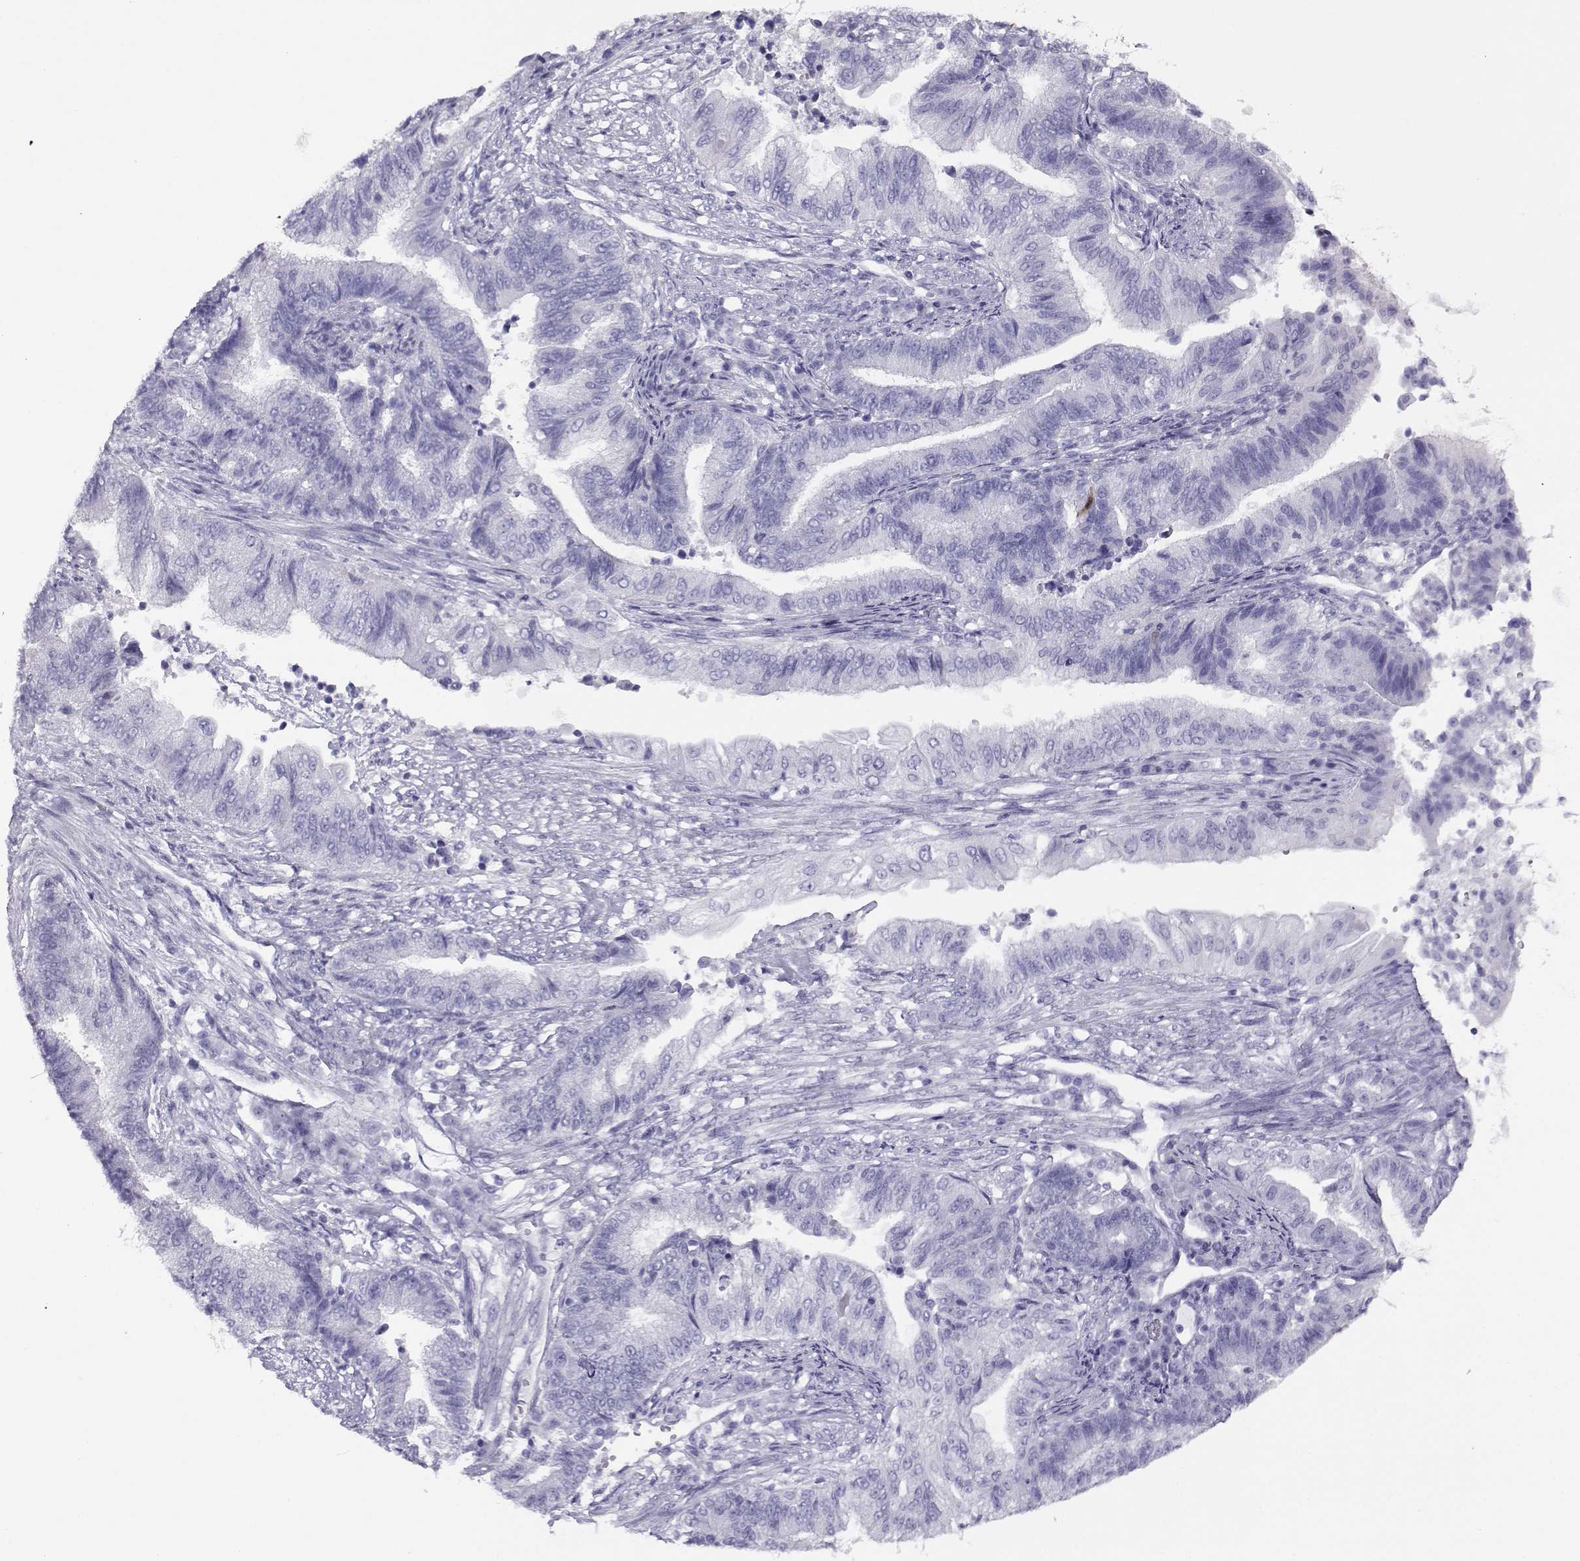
{"staining": {"intensity": "negative", "quantity": "none", "location": "none"}, "tissue": "endometrial cancer", "cell_type": "Tumor cells", "image_type": "cancer", "snomed": [{"axis": "morphology", "description": "Adenocarcinoma, NOS"}, {"axis": "topography", "description": "Uterus"}, {"axis": "topography", "description": "Endometrium"}], "caption": "Immunohistochemistry (IHC) histopathology image of endometrial adenocarcinoma stained for a protein (brown), which shows no expression in tumor cells.", "gene": "RHOXF2", "patient": {"sex": "female", "age": 54}}